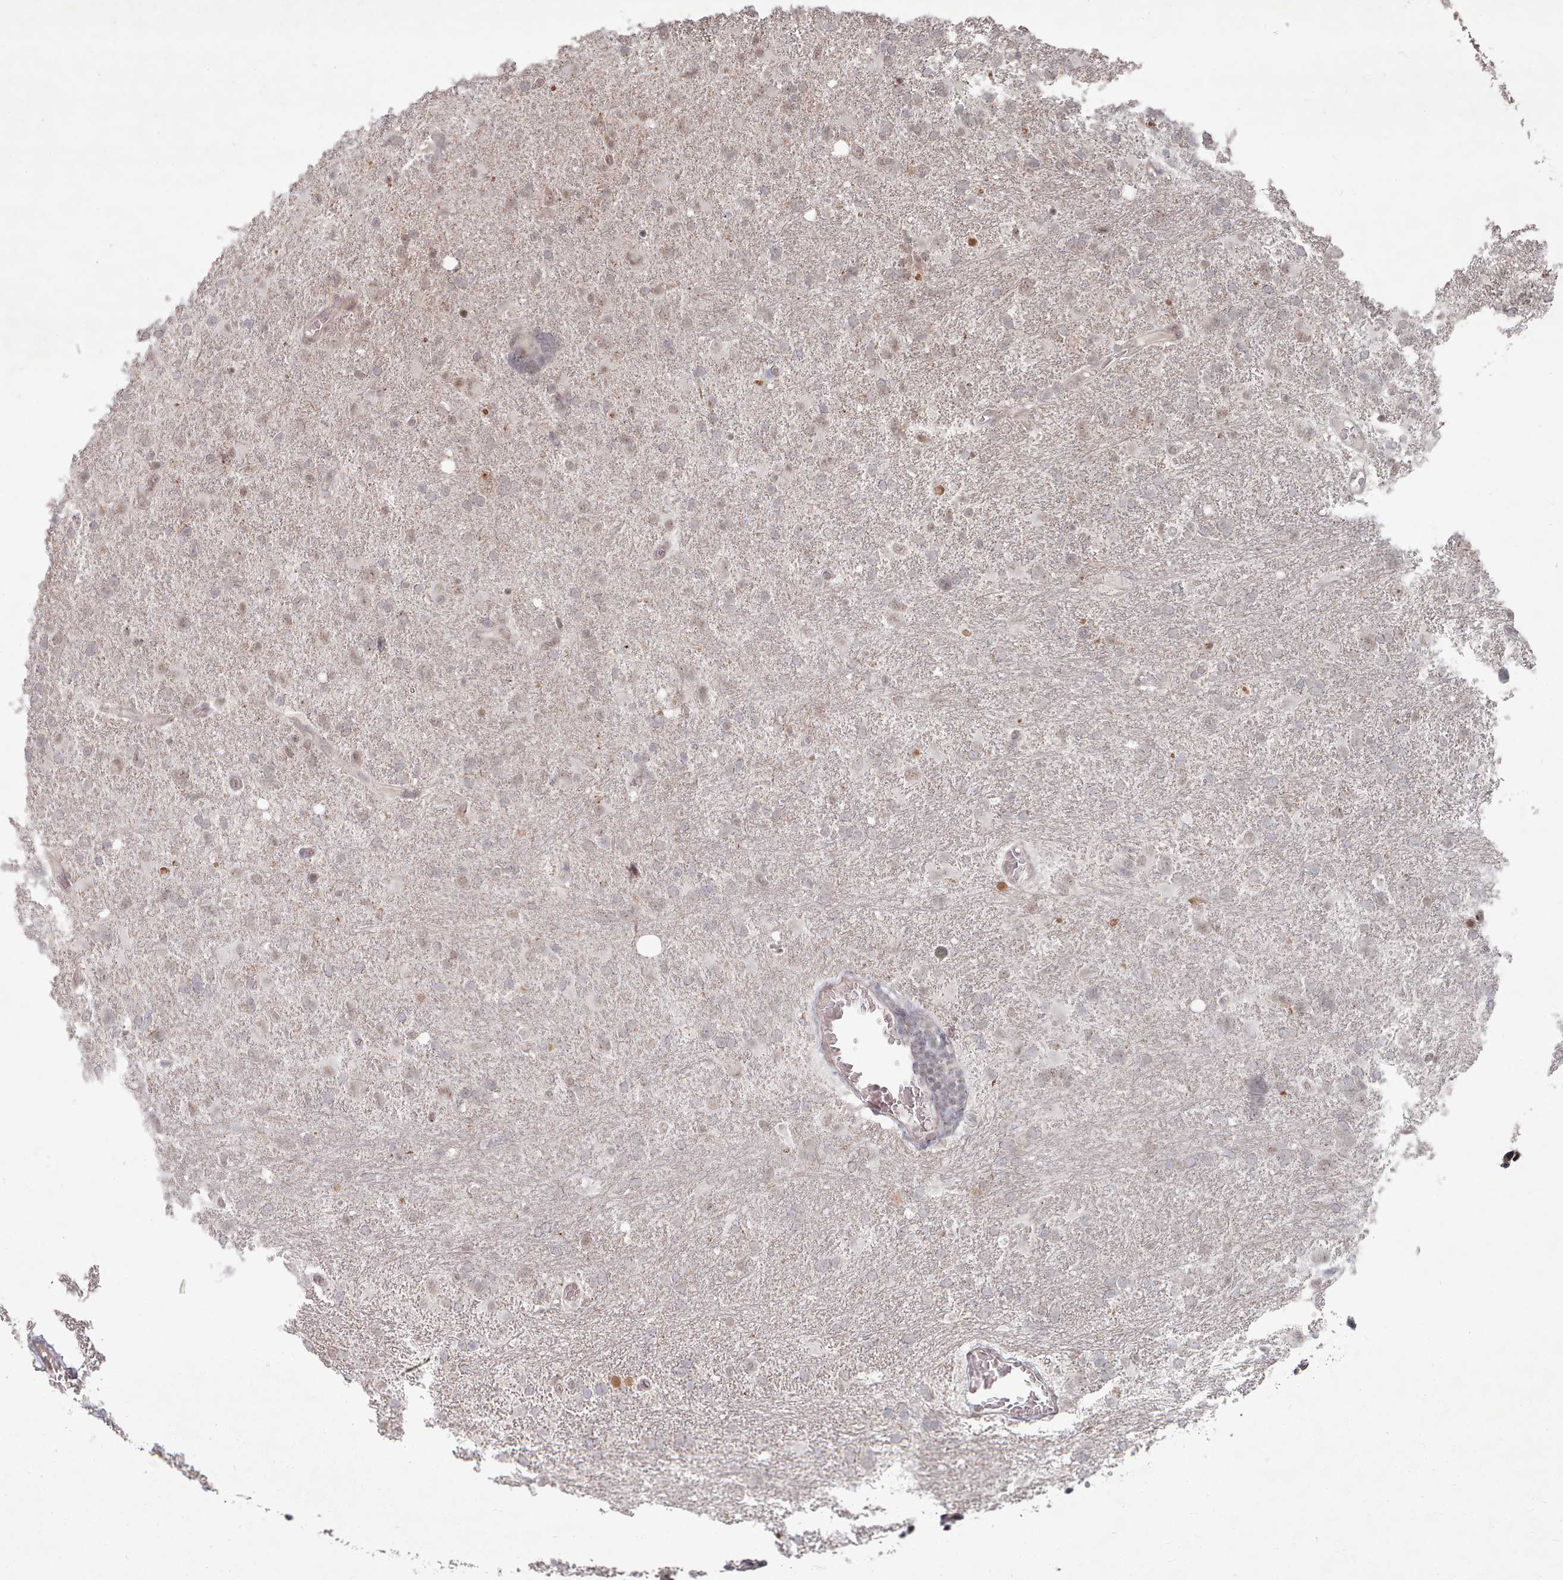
{"staining": {"intensity": "weak", "quantity": "<25%", "location": "nuclear"}, "tissue": "glioma", "cell_type": "Tumor cells", "image_type": "cancer", "snomed": [{"axis": "morphology", "description": "Glioma, malignant, High grade"}, {"axis": "topography", "description": "Brain"}], "caption": "Photomicrograph shows no significant protein positivity in tumor cells of high-grade glioma (malignant).", "gene": "CPSF4", "patient": {"sex": "male", "age": 61}}